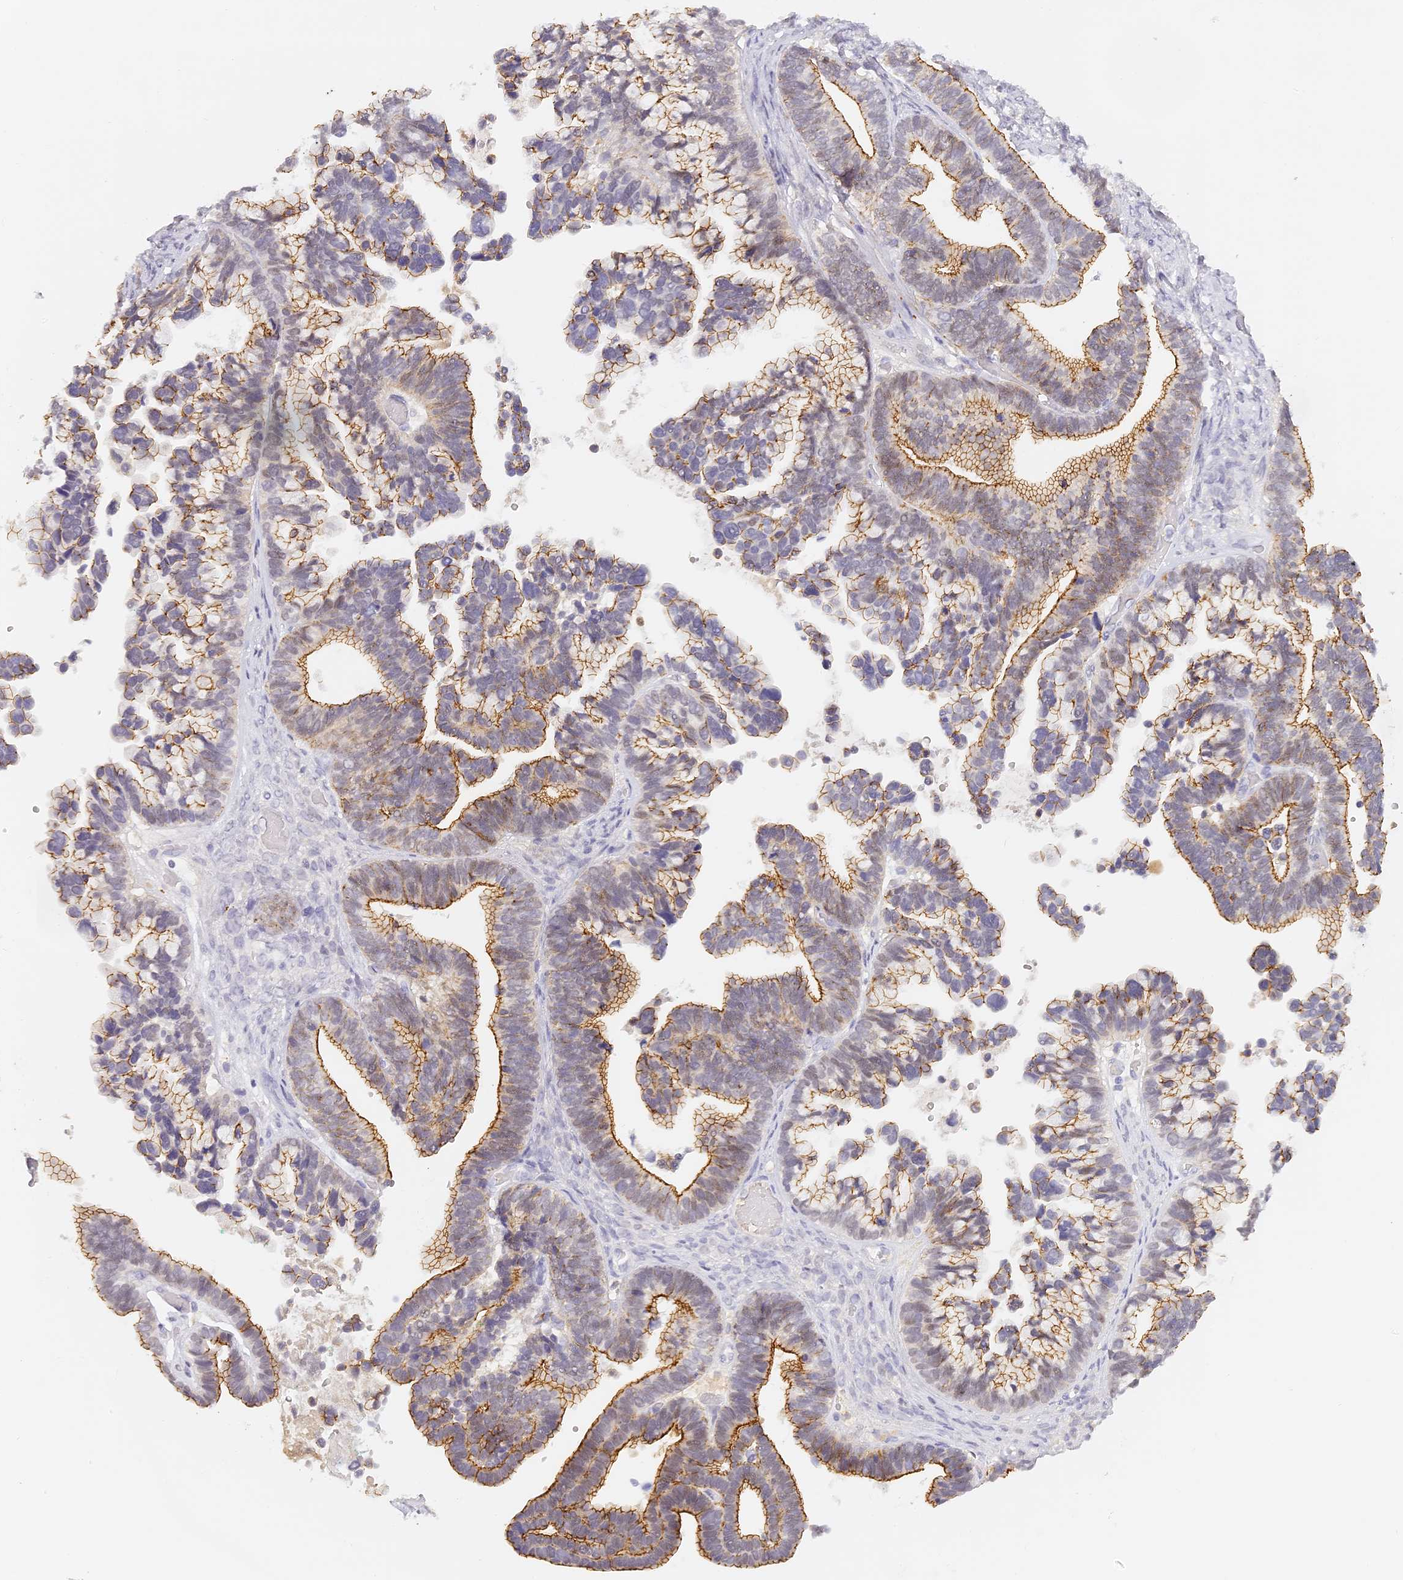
{"staining": {"intensity": "strong", "quantity": "25%-75%", "location": "cytoplasmic/membranous"}, "tissue": "ovarian cancer", "cell_type": "Tumor cells", "image_type": "cancer", "snomed": [{"axis": "morphology", "description": "Cystadenocarcinoma, serous, NOS"}, {"axis": "topography", "description": "Ovary"}], "caption": "Serous cystadenocarcinoma (ovarian) stained for a protein displays strong cytoplasmic/membranous positivity in tumor cells.", "gene": "ELL3", "patient": {"sex": "female", "age": 56}}